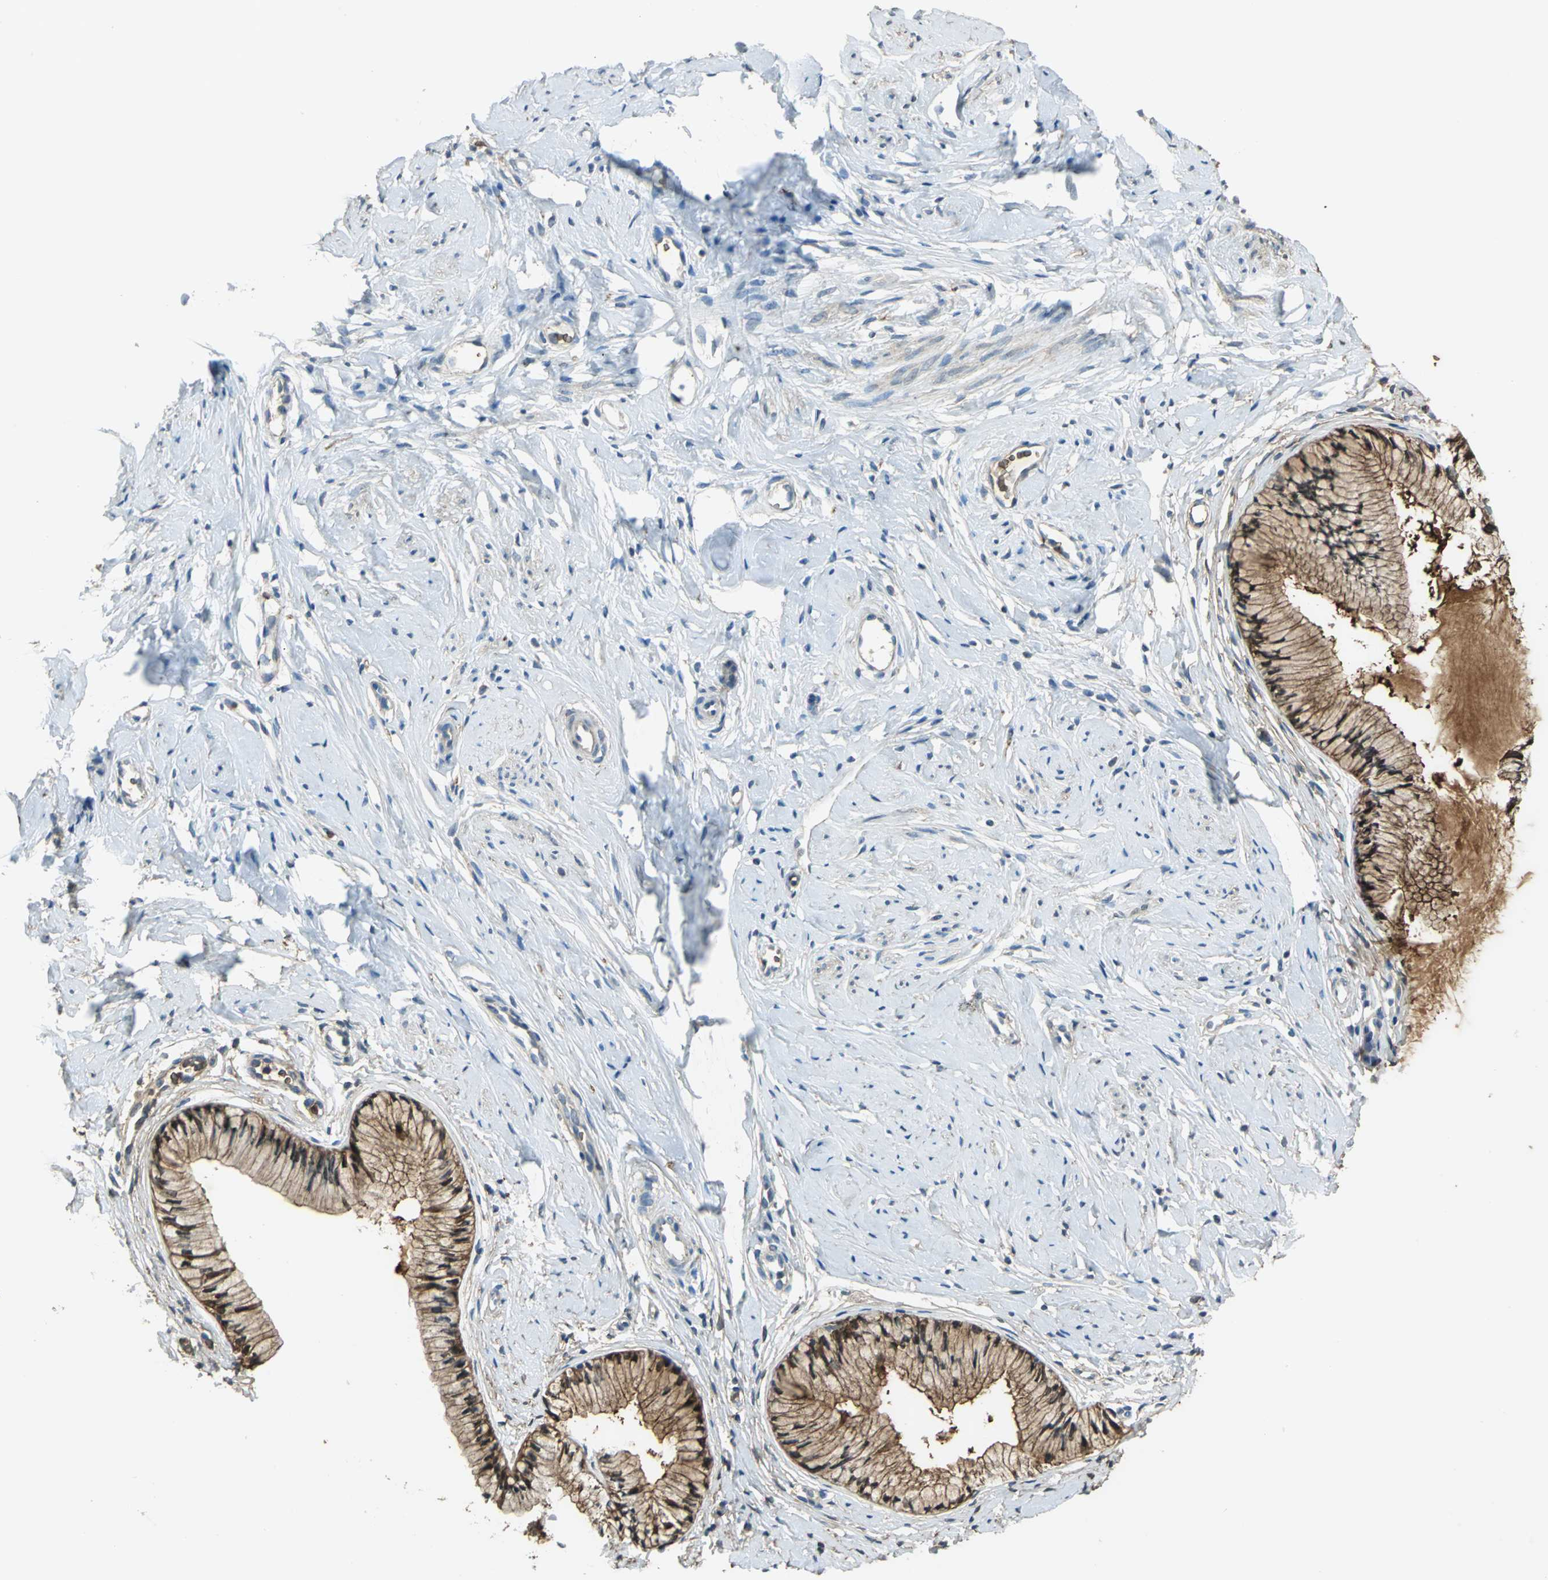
{"staining": {"intensity": "strong", "quantity": ">75%", "location": "cytoplasmic/membranous,nuclear"}, "tissue": "cervix", "cell_type": "Glandular cells", "image_type": "normal", "snomed": [{"axis": "morphology", "description": "Normal tissue, NOS"}, {"axis": "topography", "description": "Cervix"}], "caption": "Glandular cells exhibit high levels of strong cytoplasmic/membranous,nuclear staining in approximately >75% of cells in unremarkable cervix.", "gene": "DDAH1", "patient": {"sex": "female", "age": 46}}